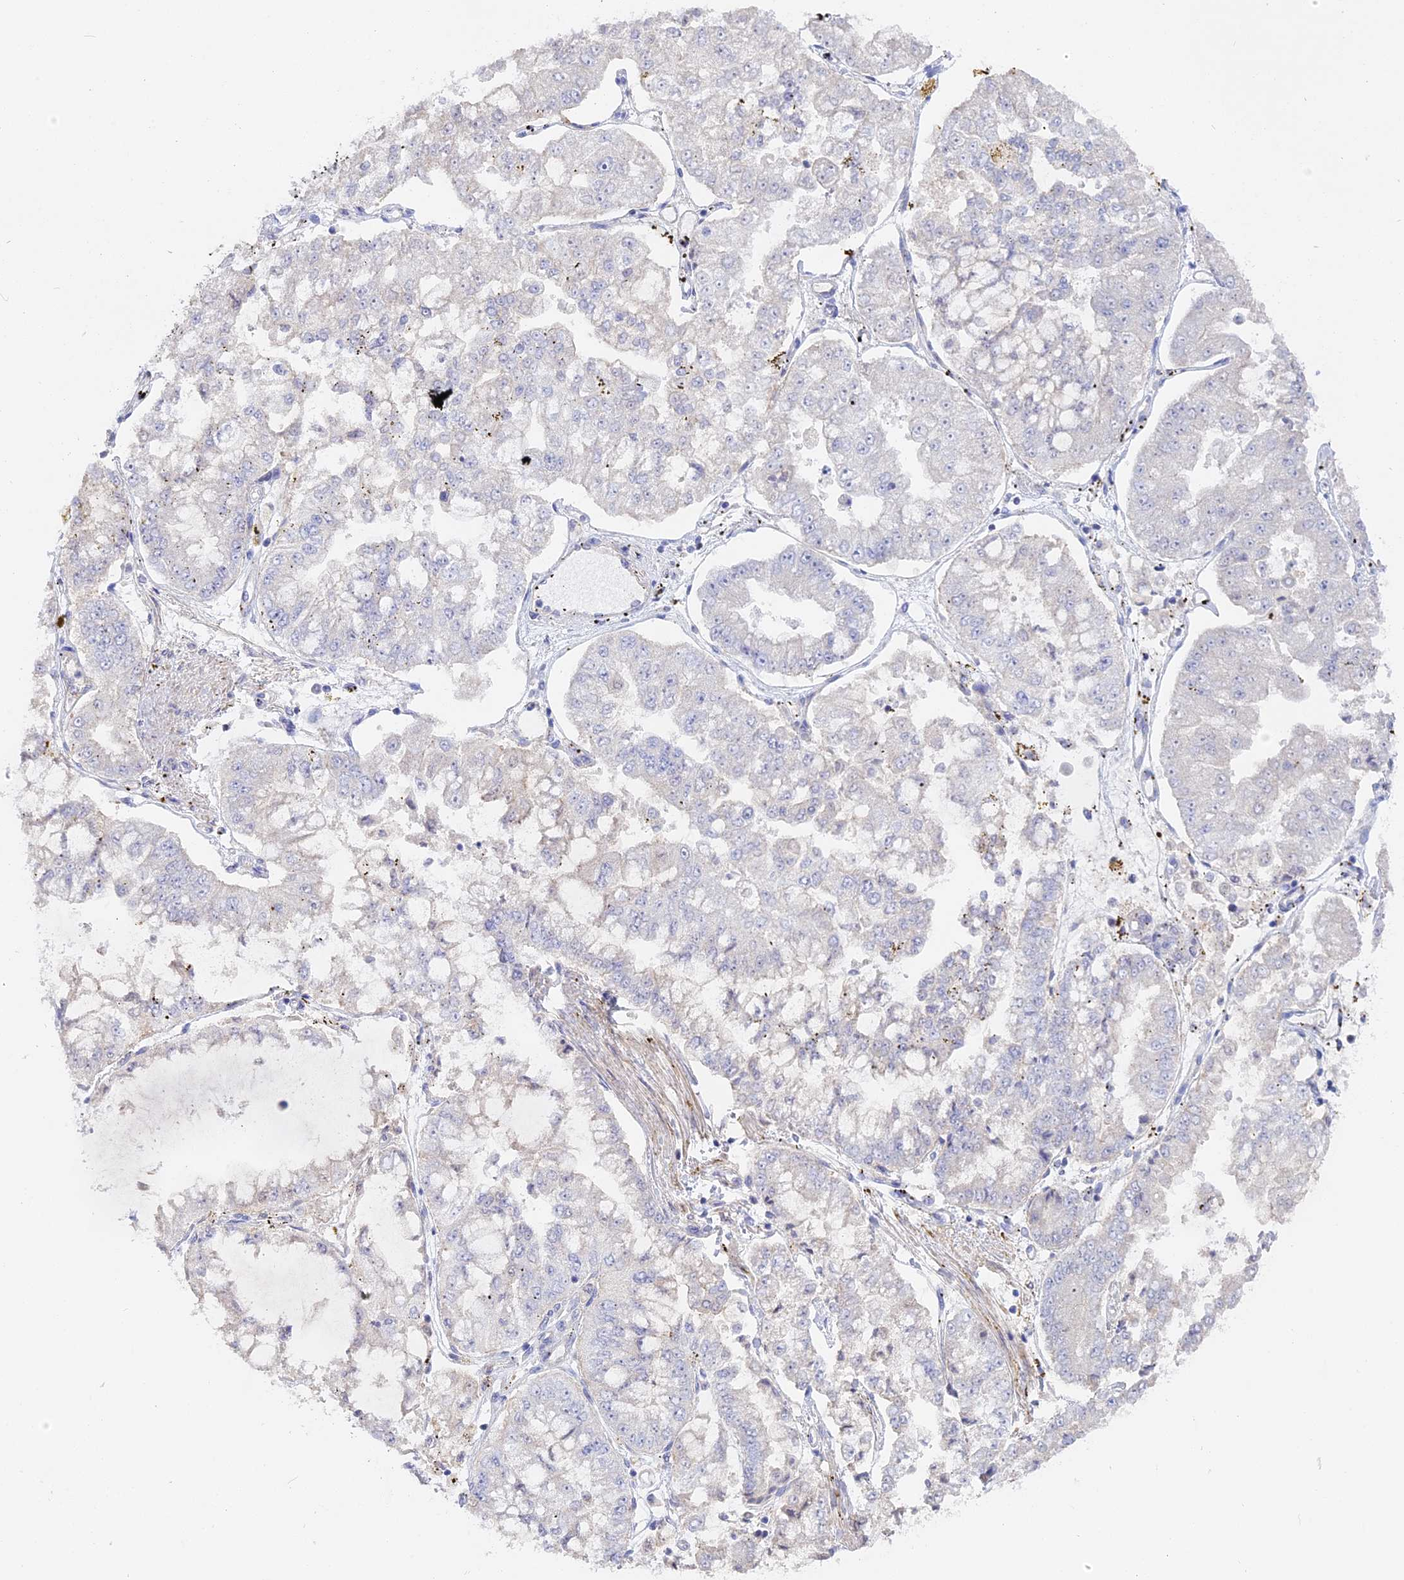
{"staining": {"intensity": "negative", "quantity": "none", "location": "none"}, "tissue": "stomach cancer", "cell_type": "Tumor cells", "image_type": "cancer", "snomed": [{"axis": "morphology", "description": "Adenocarcinoma, NOS"}, {"axis": "topography", "description": "Stomach"}], "caption": "High power microscopy micrograph of an IHC micrograph of stomach cancer (adenocarcinoma), revealing no significant staining in tumor cells. Nuclei are stained in blue.", "gene": "ADGRA1", "patient": {"sex": "male", "age": 76}}